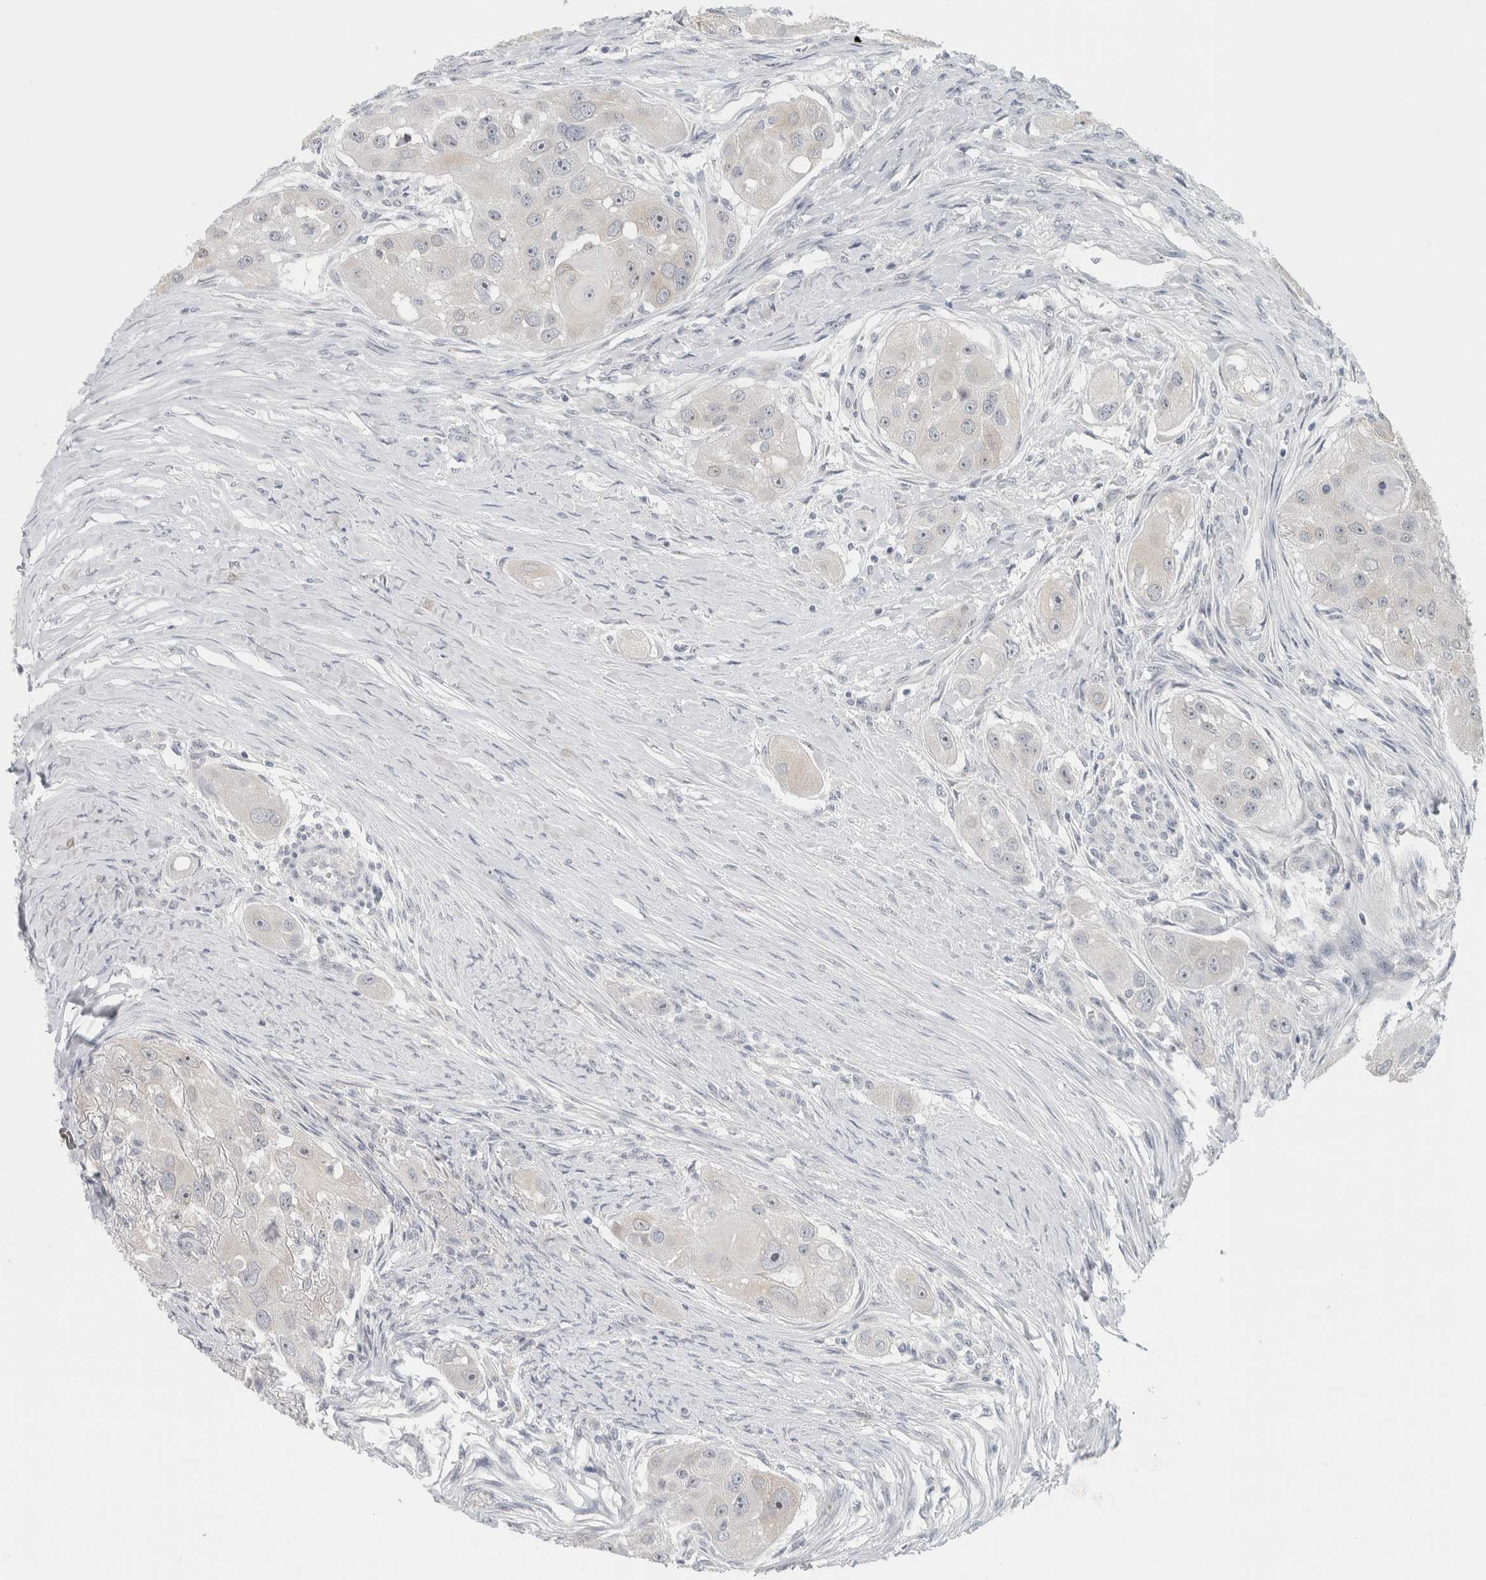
{"staining": {"intensity": "negative", "quantity": "none", "location": "none"}, "tissue": "head and neck cancer", "cell_type": "Tumor cells", "image_type": "cancer", "snomed": [{"axis": "morphology", "description": "Normal tissue, NOS"}, {"axis": "morphology", "description": "Squamous cell carcinoma, NOS"}, {"axis": "topography", "description": "Skeletal muscle"}, {"axis": "topography", "description": "Head-Neck"}], "caption": "Immunohistochemistry (IHC) histopathology image of neoplastic tissue: head and neck squamous cell carcinoma stained with DAB displays no significant protein staining in tumor cells.", "gene": "FMR1NB", "patient": {"sex": "male", "age": 51}}